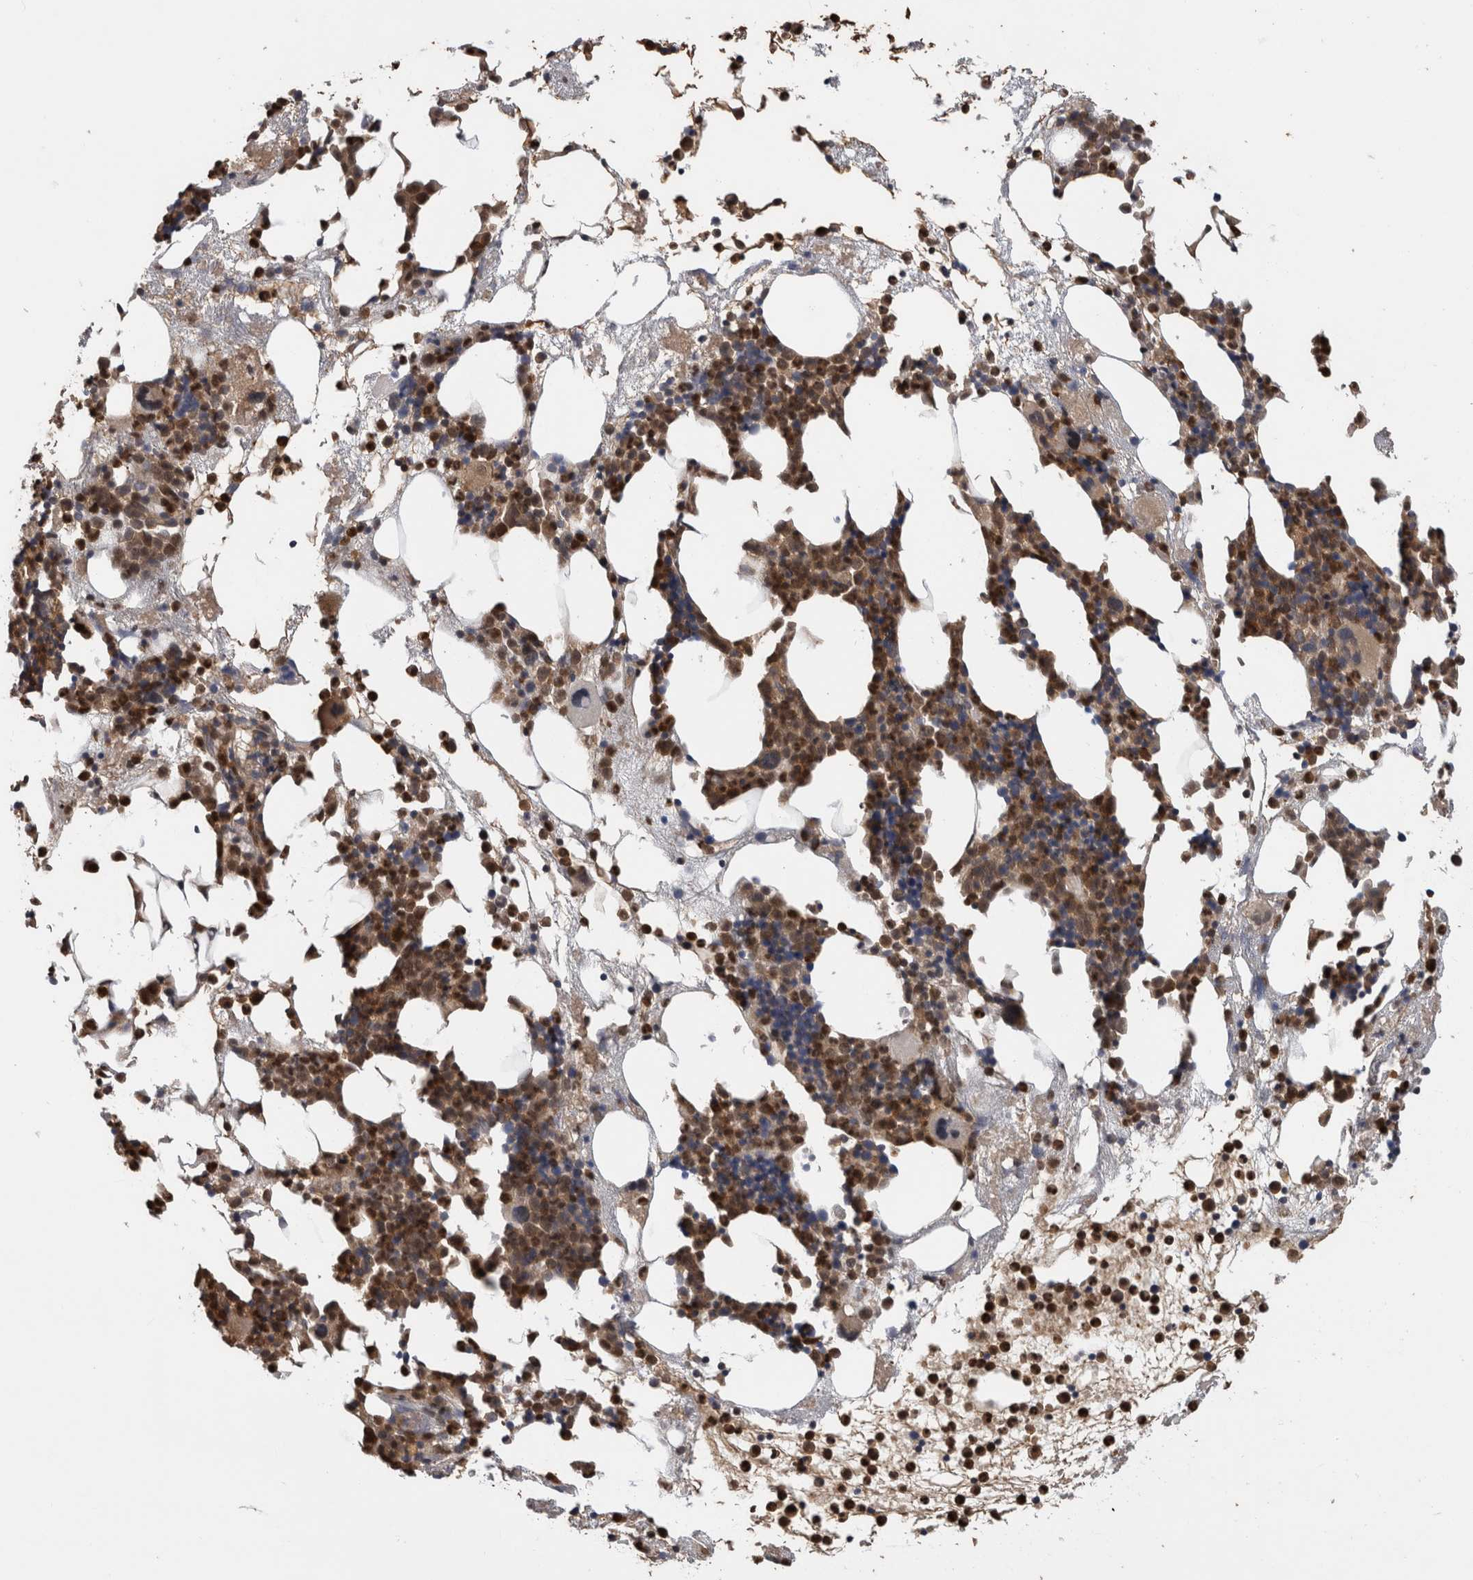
{"staining": {"intensity": "strong", "quantity": "25%-75%", "location": "cytoplasmic/membranous,nuclear"}, "tissue": "bone marrow", "cell_type": "Hematopoietic cells", "image_type": "normal", "snomed": [{"axis": "morphology", "description": "Normal tissue, NOS"}, {"axis": "morphology", "description": "Inflammation, NOS"}, {"axis": "topography", "description": "Bone marrow"}], "caption": "Immunohistochemistry (IHC) photomicrograph of benign bone marrow stained for a protein (brown), which displays high levels of strong cytoplasmic/membranous,nuclear staining in approximately 25%-75% of hematopoietic cells.", "gene": "USH1G", "patient": {"sex": "female", "age": 81}}